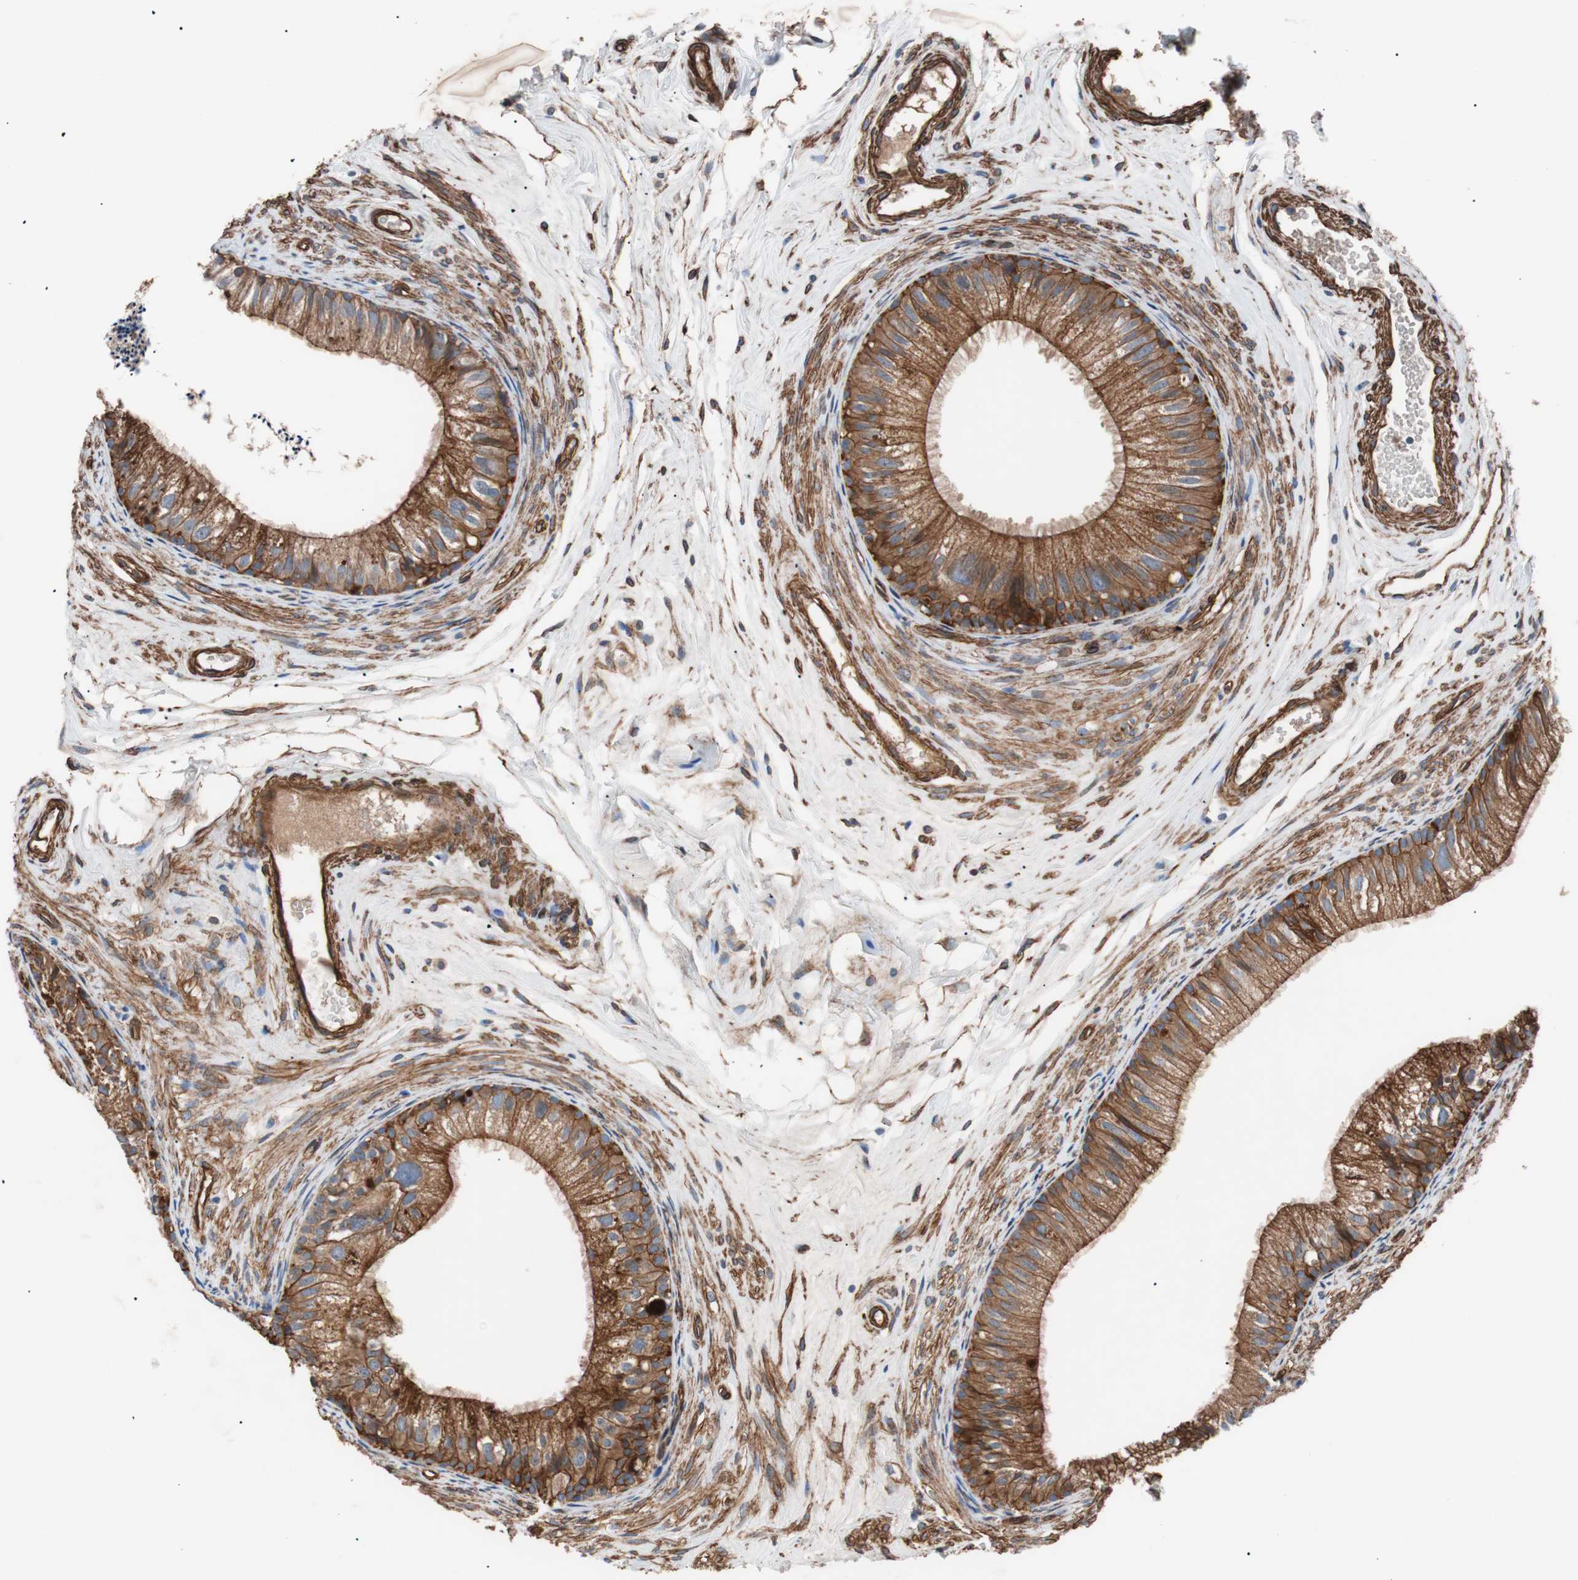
{"staining": {"intensity": "moderate", "quantity": ">75%", "location": "cytoplasmic/membranous"}, "tissue": "epididymis", "cell_type": "Glandular cells", "image_type": "normal", "snomed": [{"axis": "morphology", "description": "Normal tissue, NOS"}, {"axis": "topography", "description": "Epididymis"}], "caption": "An image showing moderate cytoplasmic/membranous expression in about >75% of glandular cells in normal epididymis, as visualized by brown immunohistochemical staining.", "gene": "SPINT1", "patient": {"sex": "male", "age": 56}}